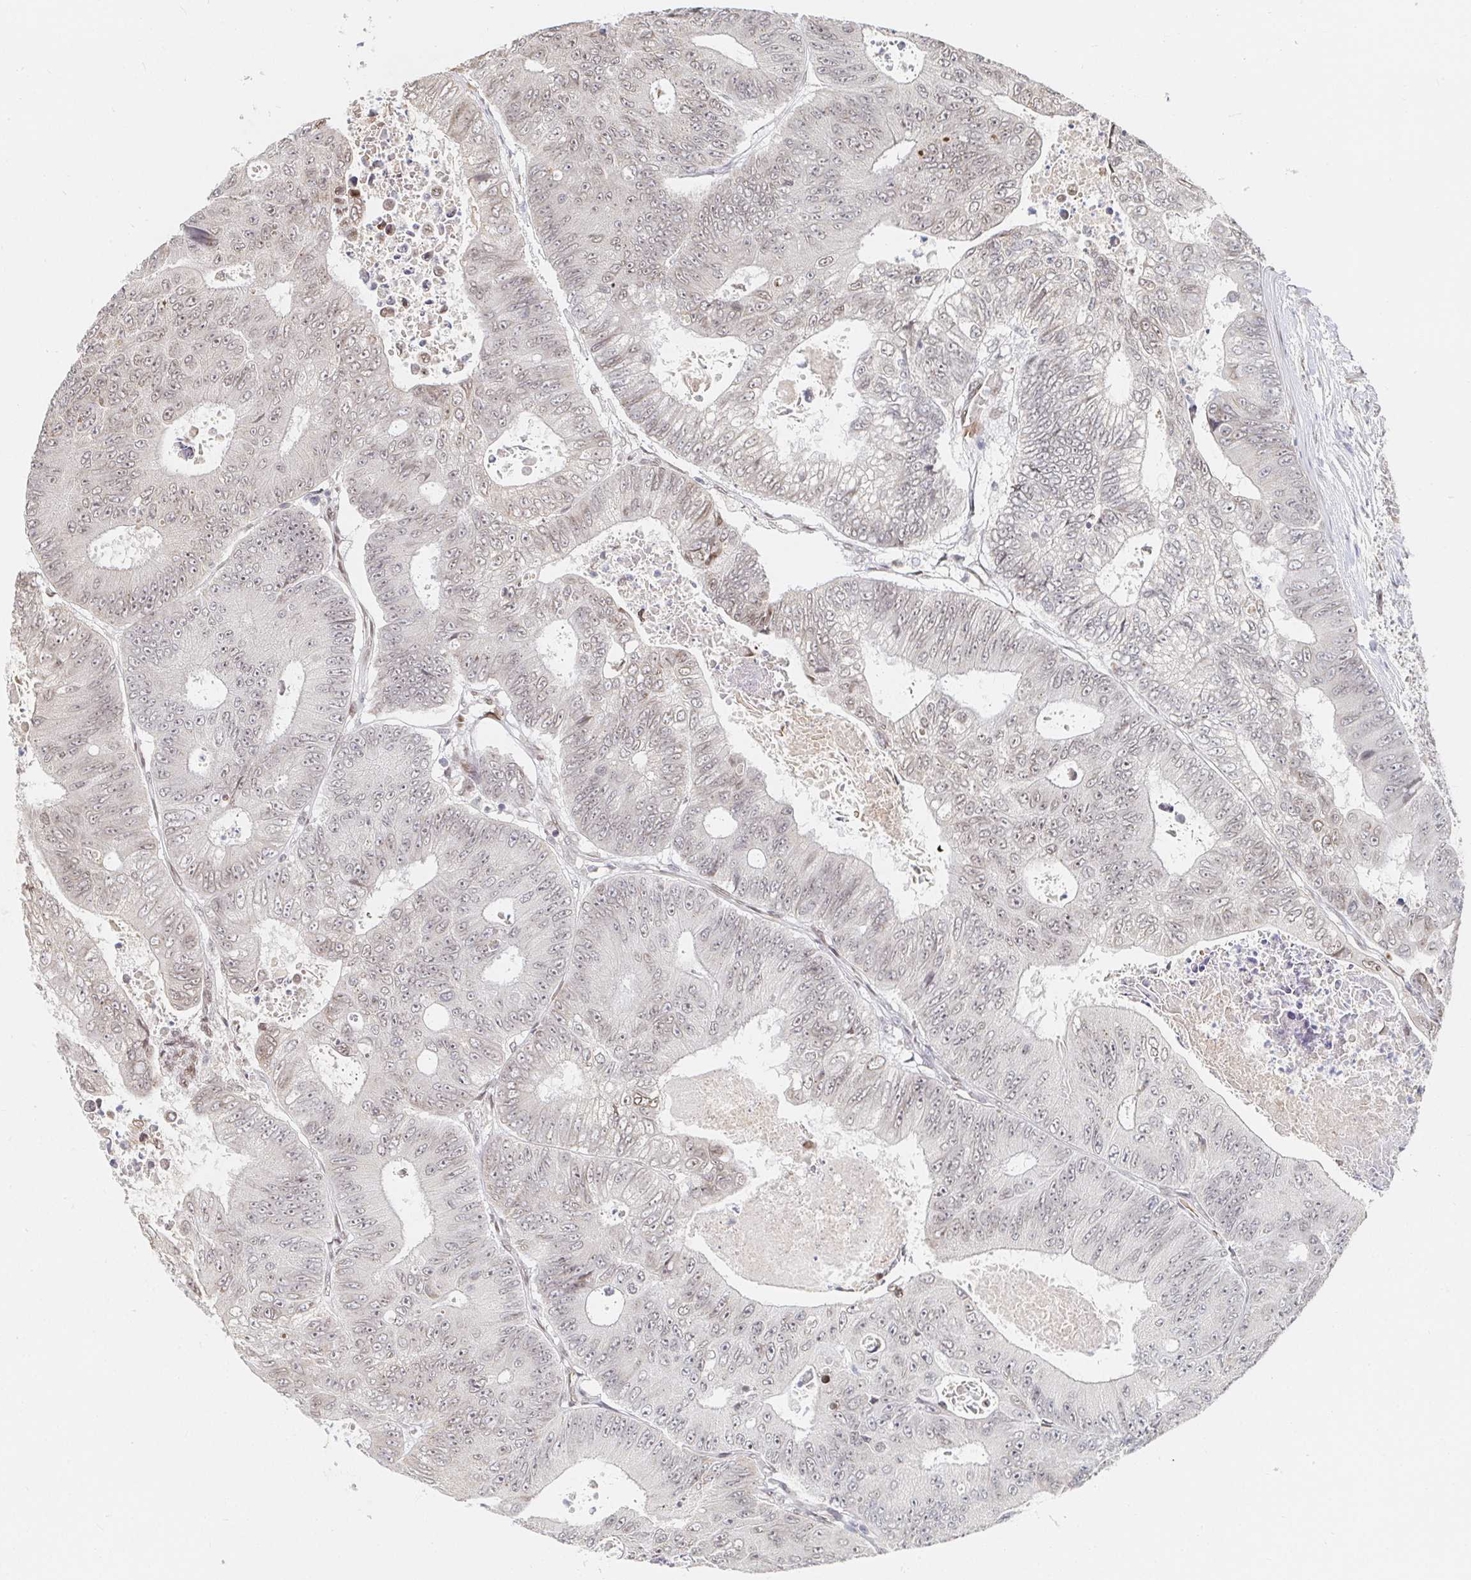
{"staining": {"intensity": "weak", "quantity": "25%-75%", "location": "nuclear"}, "tissue": "colorectal cancer", "cell_type": "Tumor cells", "image_type": "cancer", "snomed": [{"axis": "morphology", "description": "Adenocarcinoma, NOS"}, {"axis": "topography", "description": "Colon"}], "caption": "IHC (DAB) staining of human colorectal cancer (adenocarcinoma) displays weak nuclear protein positivity in approximately 25%-75% of tumor cells. Nuclei are stained in blue.", "gene": "CHD2", "patient": {"sex": "female", "age": 48}}